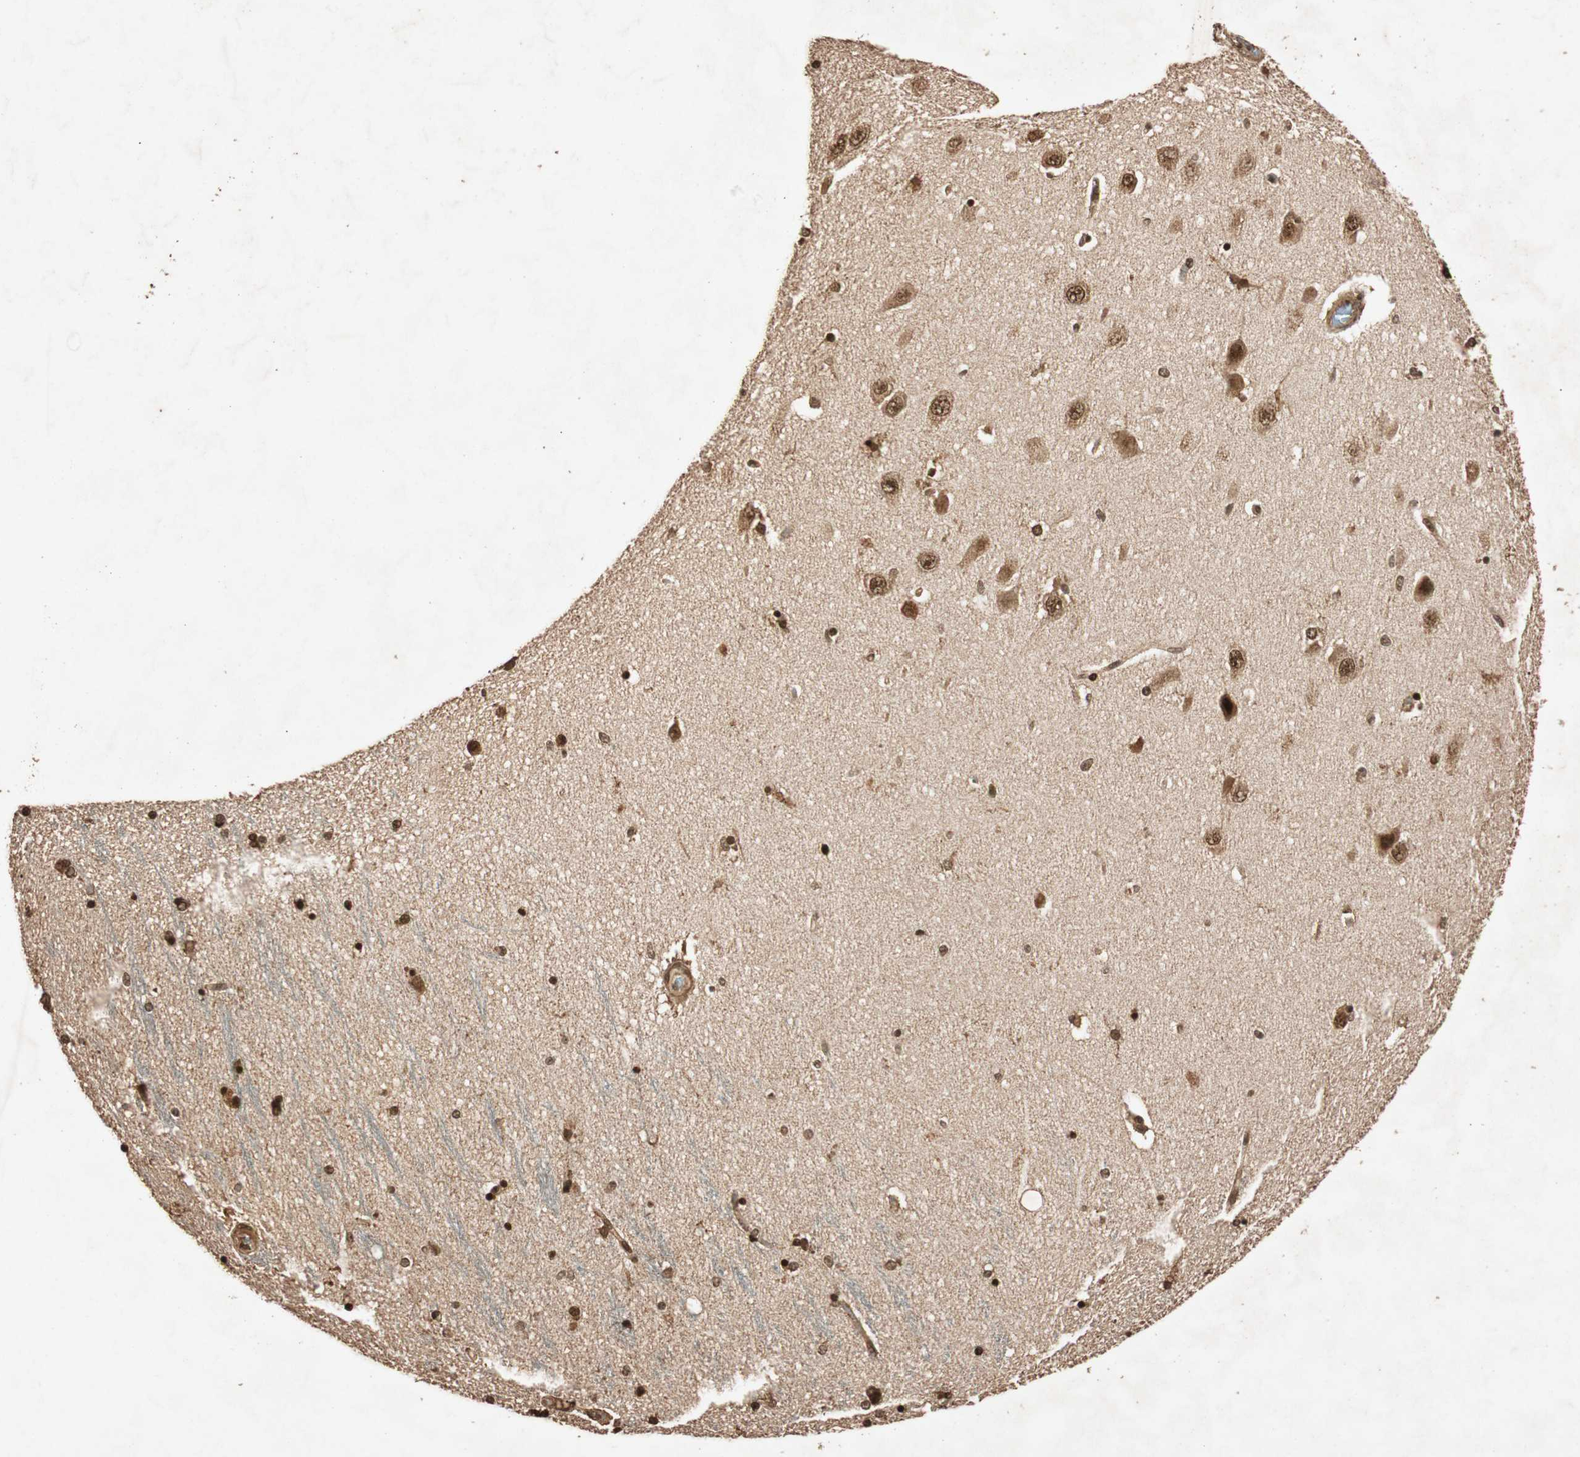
{"staining": {"intensity": "moderate", "quantity": ">75%", "location": "nuclear"}, "tissue": "hippocampus", "cell_type": "Glial cells", "image_type": "normal", "snomed": [{"axis": "morphology", "description": "Normal tissue, NOS"}, {"axis": "topography", "description": "Hippocampus"}], "caption": "About >75% of glial cells in normal human hippocampus exhibit moderate nuclear protein positivity as visualized by brown immunohistochemical staining.", "gene": "ALKBH5", "patient": {"sex": "female", "age": 54}}